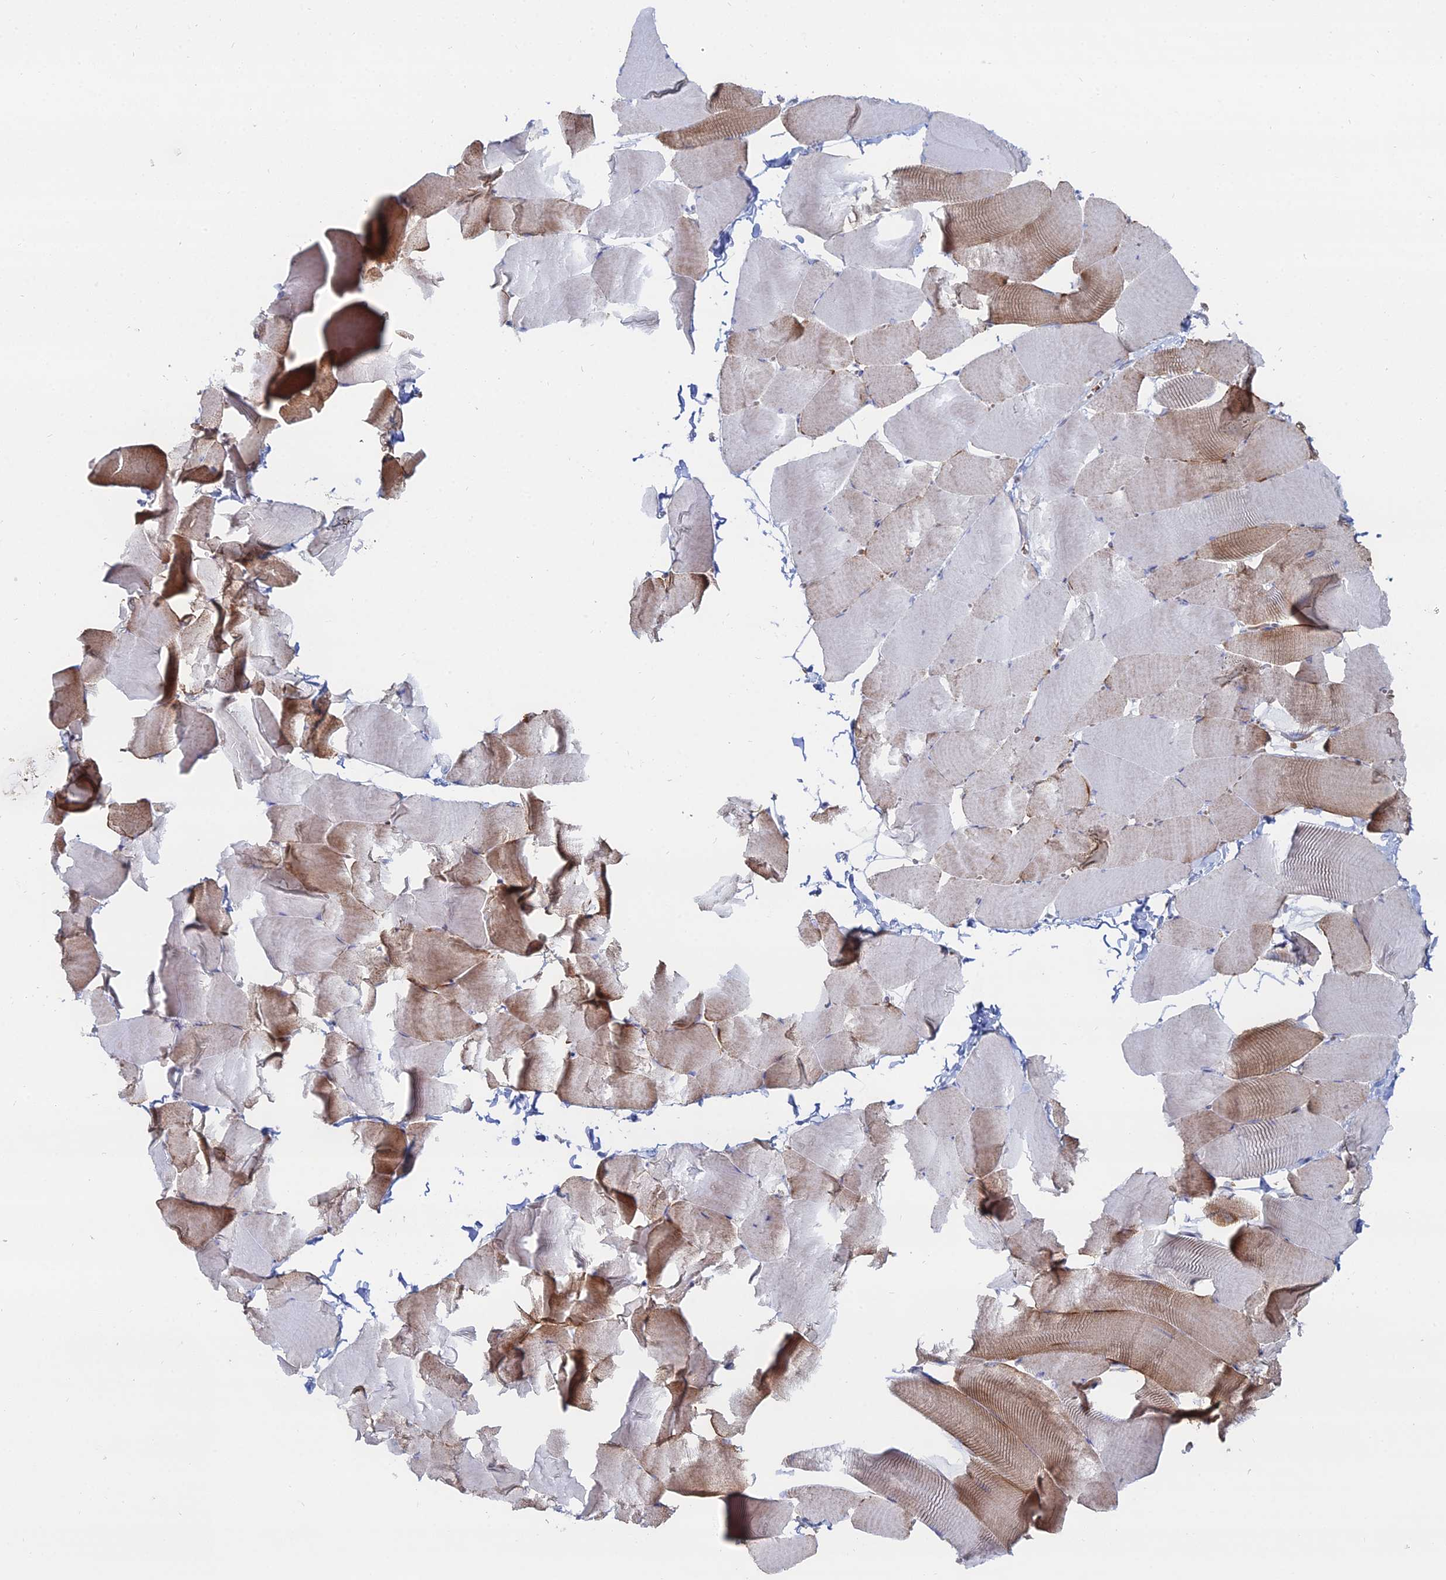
{"staining": {"intensity": "moderate", "quantity": "25%-75%", "location": "cytoplasmic/membranous"}, "tissue": "skeletal muscle", "cell_type": "Myocytes", "image_type": "normal", "snomed": [{"axis": "morphology", "description": "Normal tissue, NOS"}, {"axis": "topography", "description": "Skeletal muscle"}], "caption": "Human skeletal muscle stained for a protein (brown) demonstrates moderate cytoplasmic/membranous positive expression in about 25%-75% of myocytes.", "gene": "MPC1", "patient": {"sex": "male", "age": 25}}